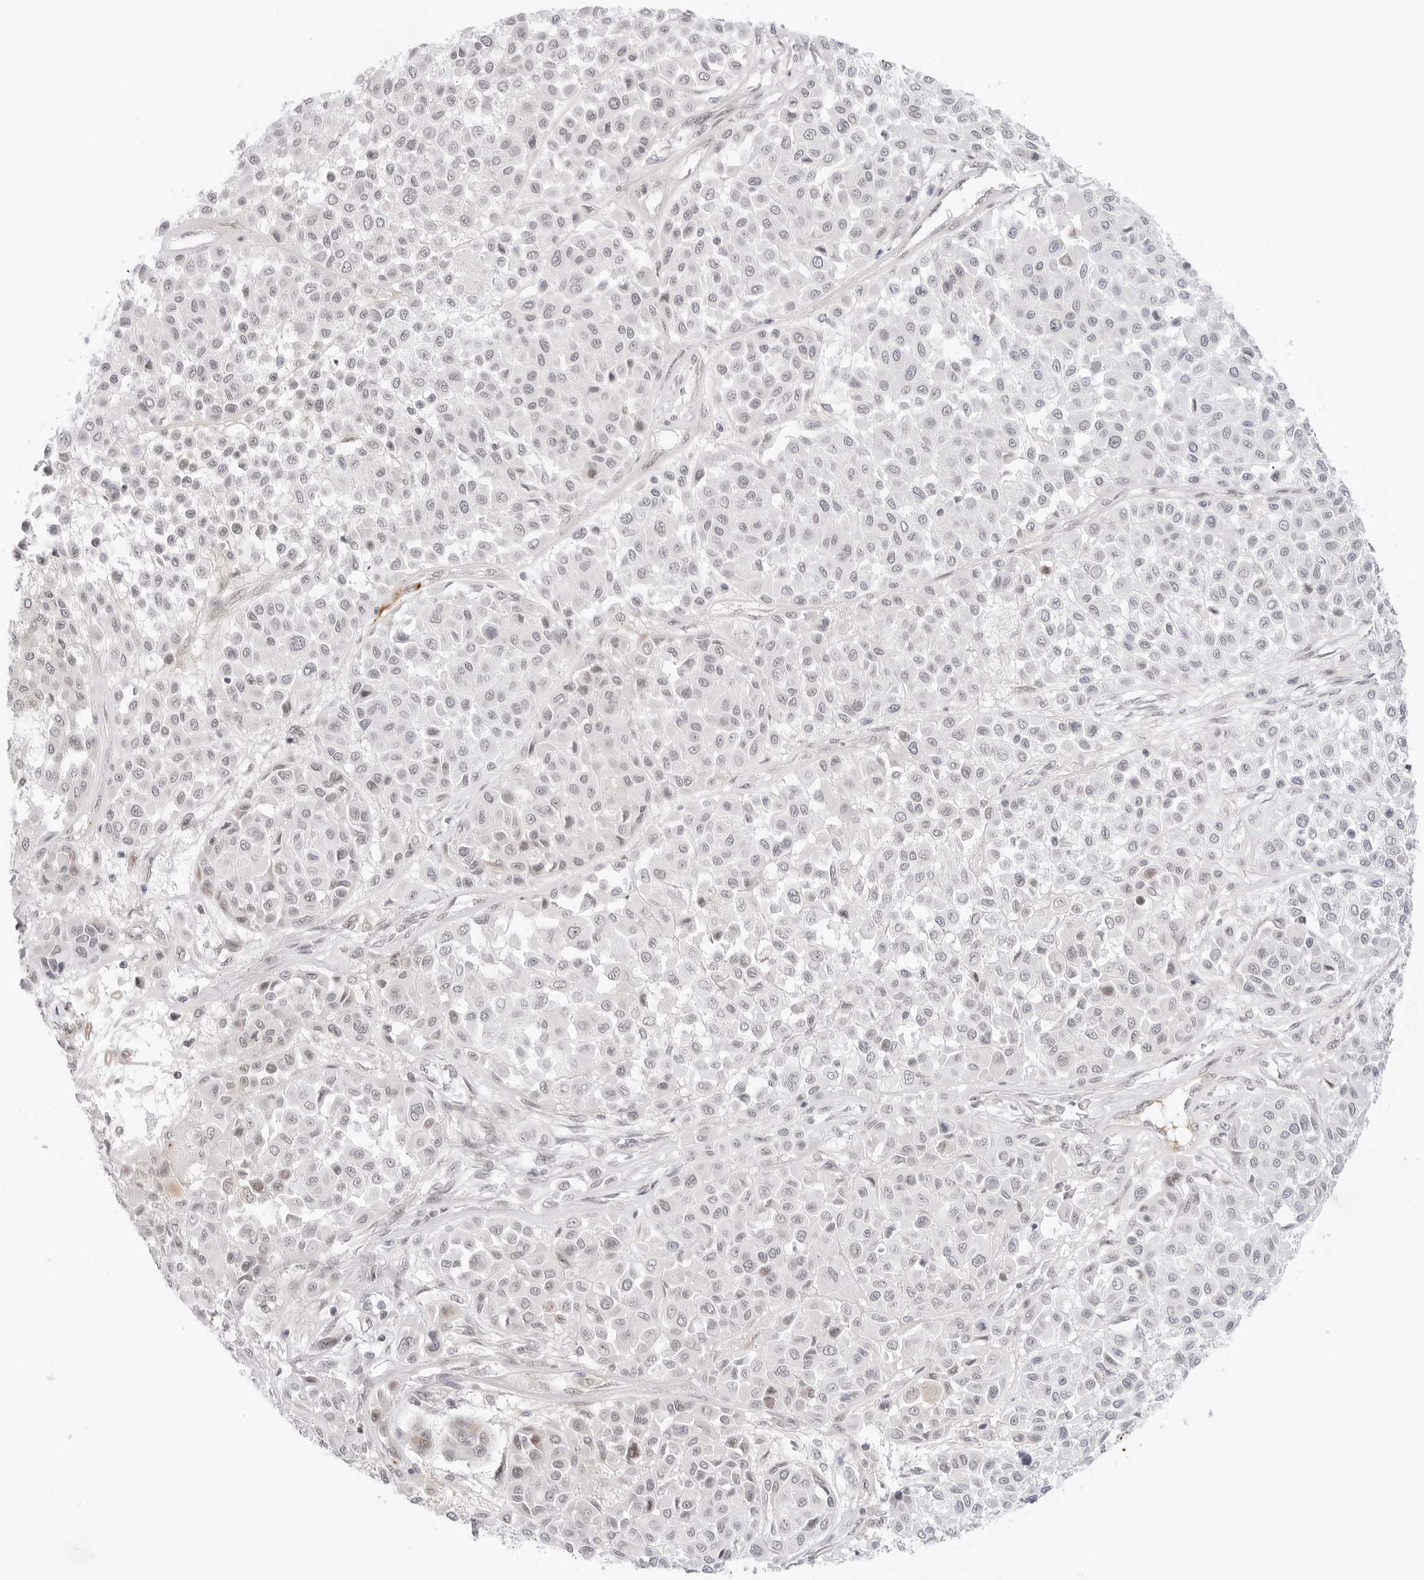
{"staining": {"intensity": "weak", "quantity": "25%-75%", "location": "nuclear"}, "tissue": "melanoma", "cell_type": "Tumor cells", "image_type": "cancer", "snomed": [{"axis": "morphology", "description": "Malignant melanoma, Metastatic site"}, {"axis": "topography", "description": "Soft tissue"}], "caption": "A histopathology image of malignant melanoma (metastatic site) stained for a protein exhibits weak nuclear brown staining in tumor cells.", "gene": "HIPK3", "patient": {"sex": "male", "age": 41}}